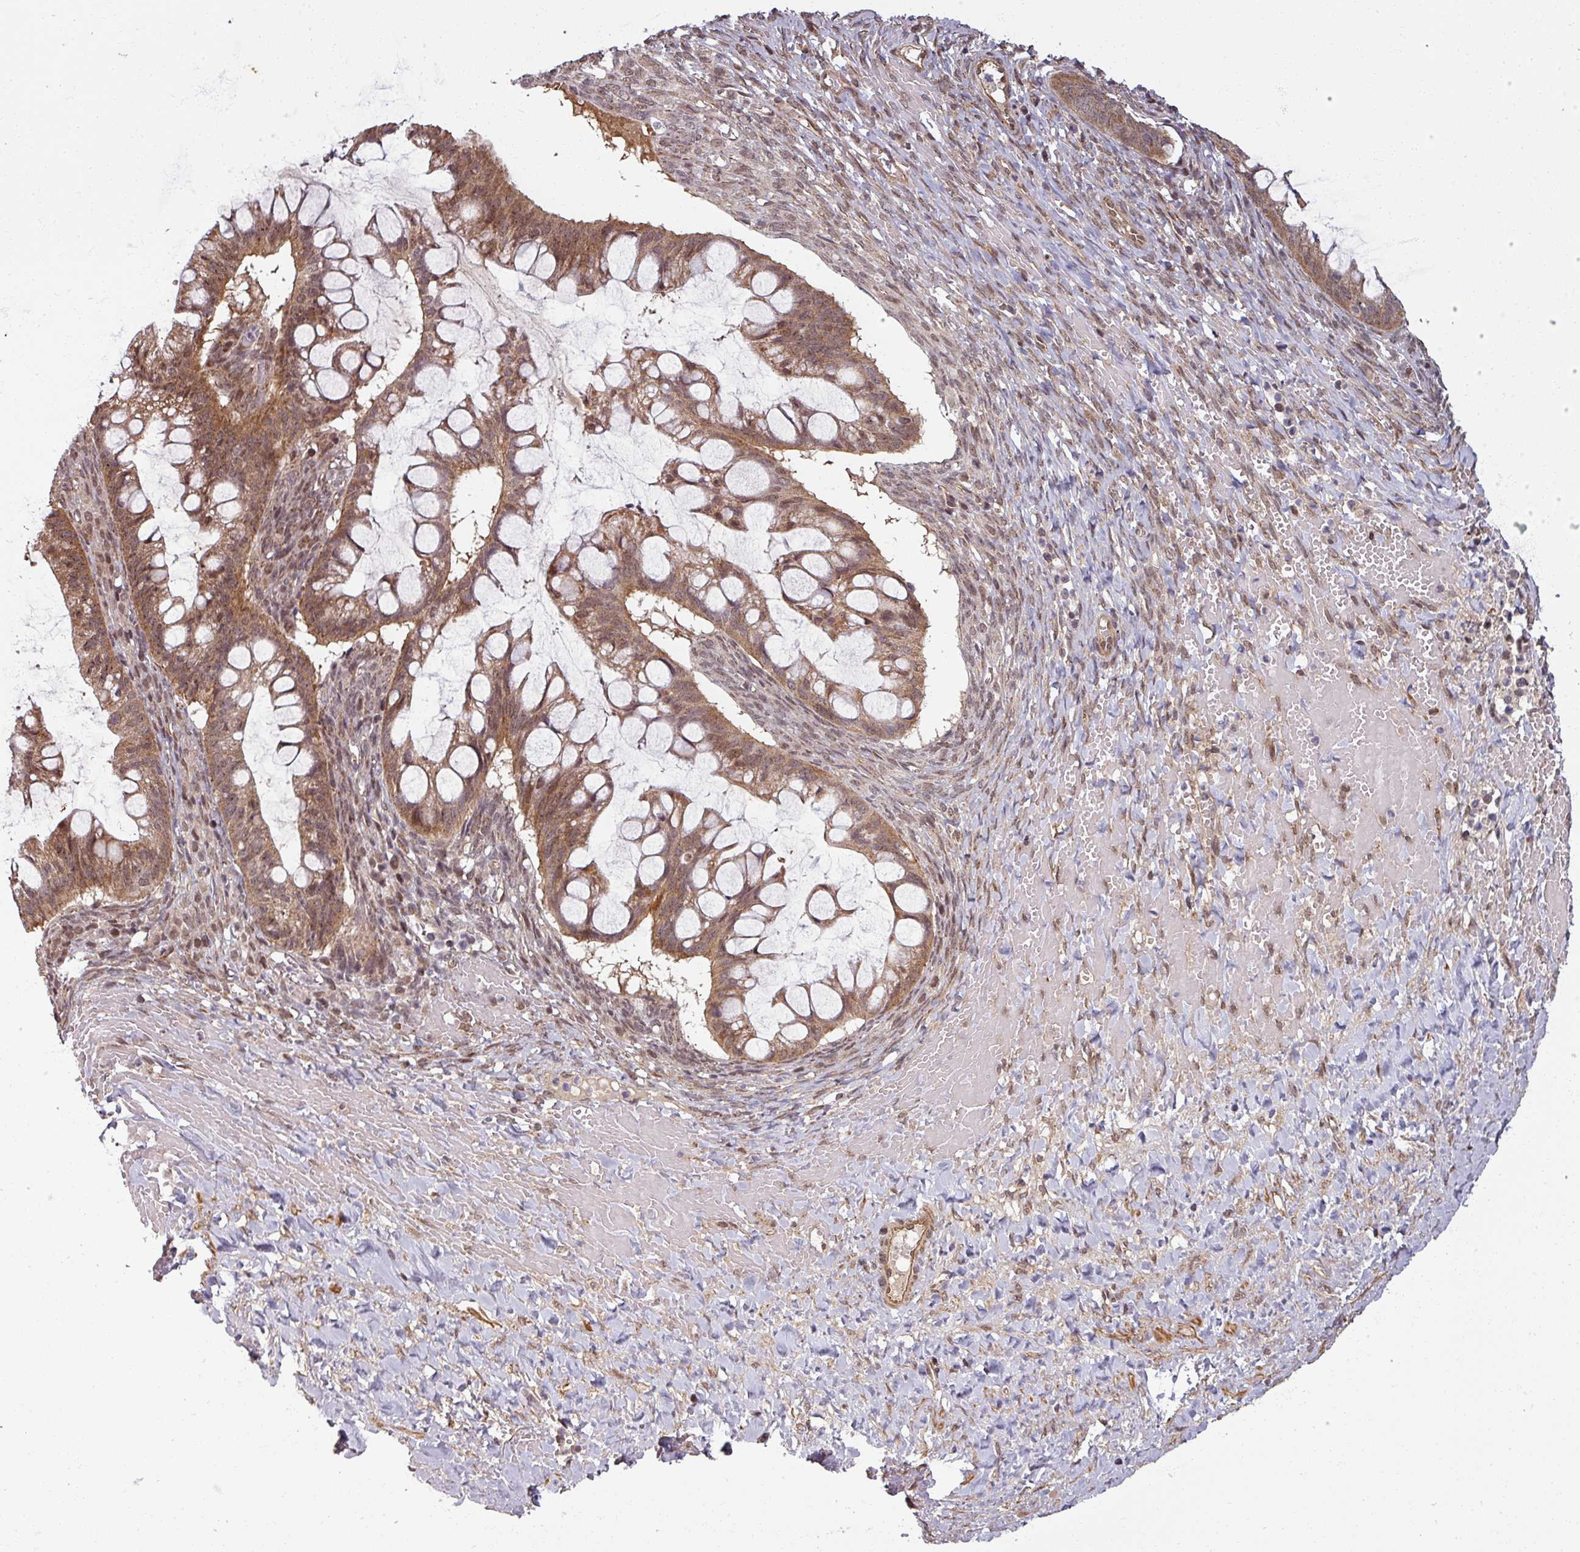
{"staining": {"intensity": "moderate", "quantity": ">75%", "location": "cytoplasmic/membranous,nuclear"}, "tissue": "ovarian cancer", "cell_type": "Tumor cells", "image_type": "cancer", "snomed": [{"axis": "morphology", "description": "Cystadenocarcinoma, mucinous, NOS"}, {"axis": "topography", "description": "Ovary"}], "caption": "A brown stain shows moderate cytoplasmic/membranous and nuclear positivity of a protein in human mucinous cystadenocarcinoma (ovarian) tumor cells.", "gene": "SWI5", "patient": {"sex": "female", "age": 73}}